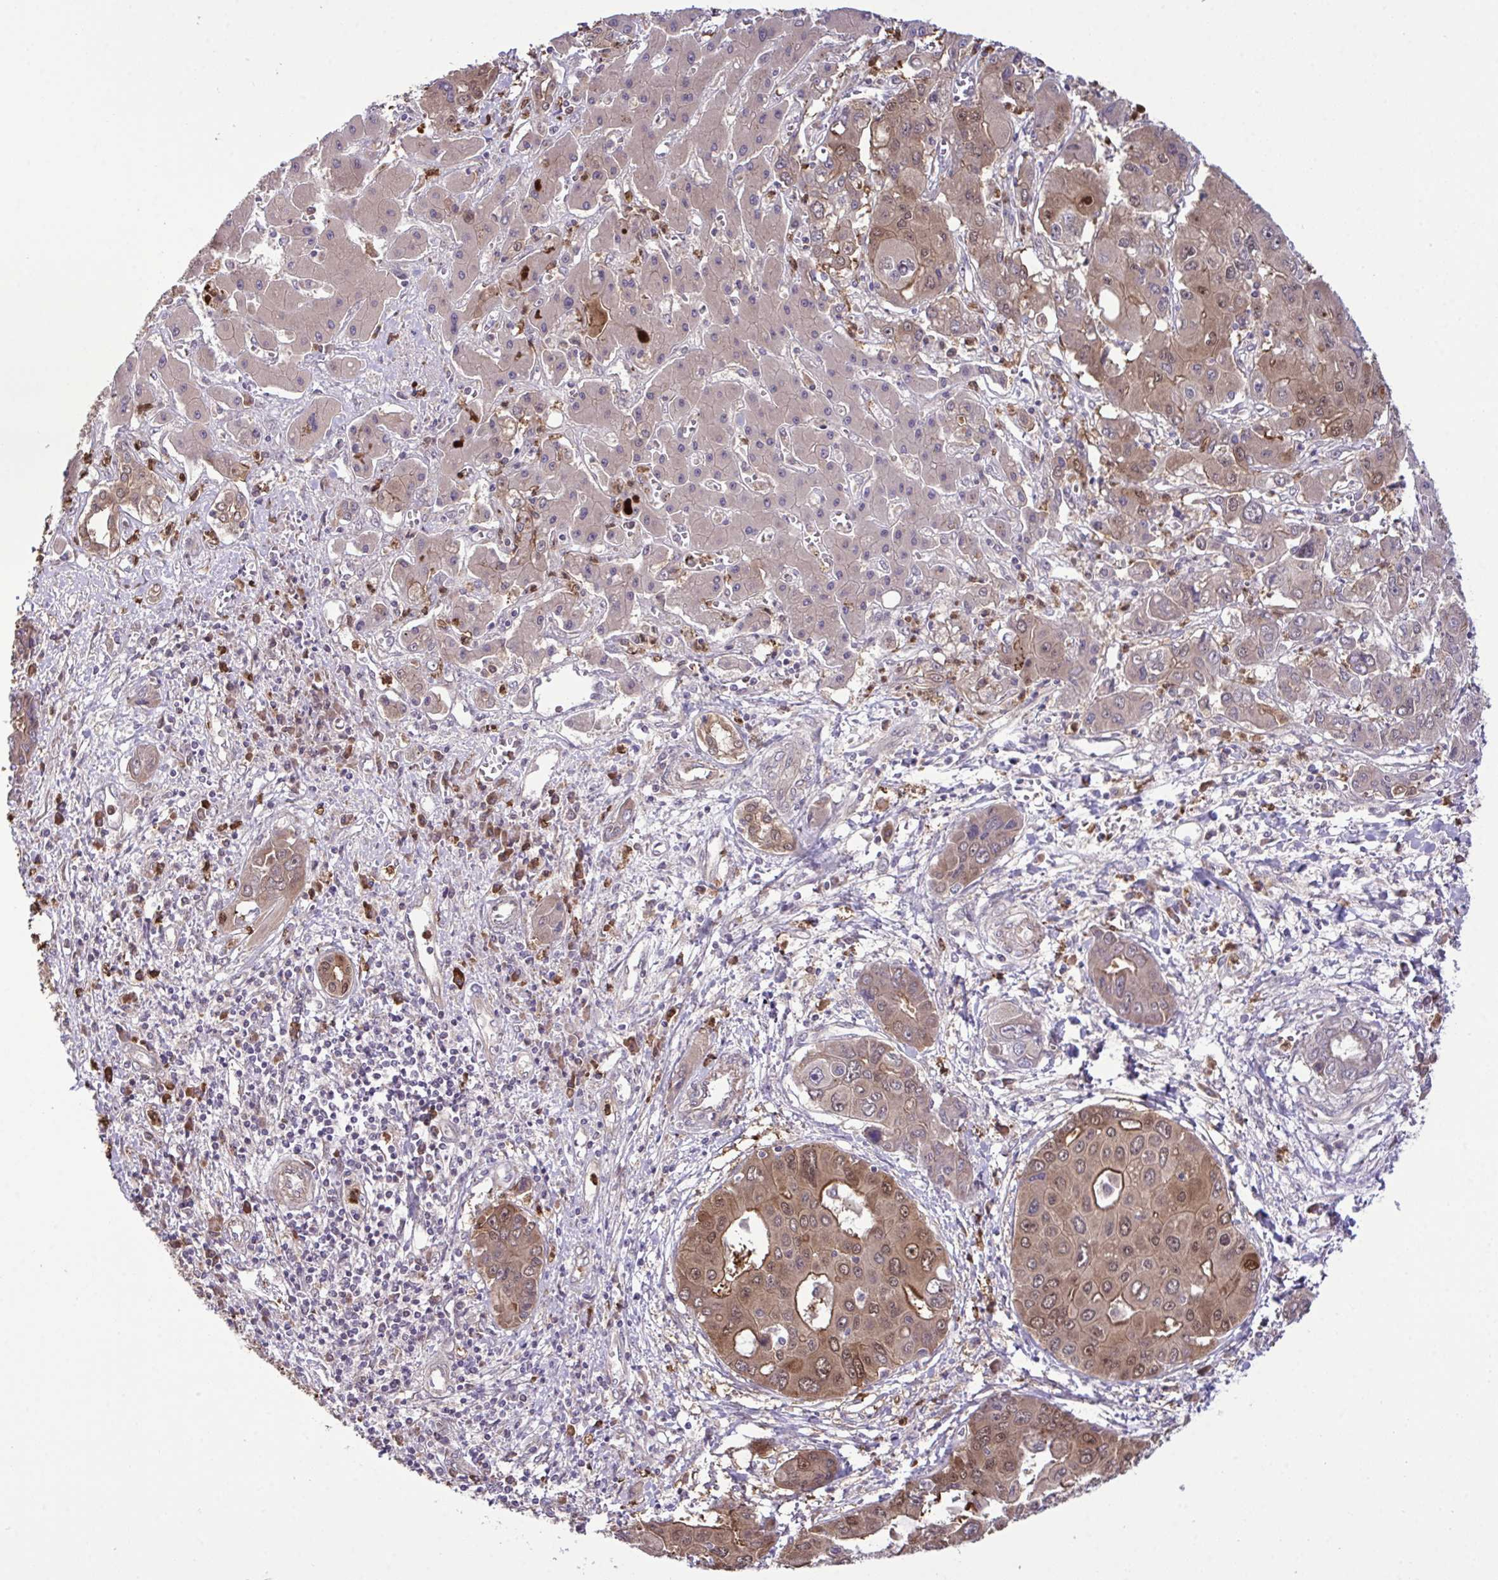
{"staining": {"intensity": "moderate", "quantity": "25%-75%", "location": "cytoplasmic/membranous,nuclear"}, "tissue": "liver cancer", "cell_type": "Tumor cells", "image_type": "cancer", "snomed": [{"axis": "morphology", "description": "Cholangiocarcinoma"}, {"axis": "topography", "description": "Liver"}], "caption": "Tumor cells demonstrate medium levels of moderate cytoplasmic/membranous and nuclear staining in about 25%-75% of cells in human liver cholangiocarcinoma.", "gene": "CMPK1", "patient": {"sex": "male", "age": 67}}